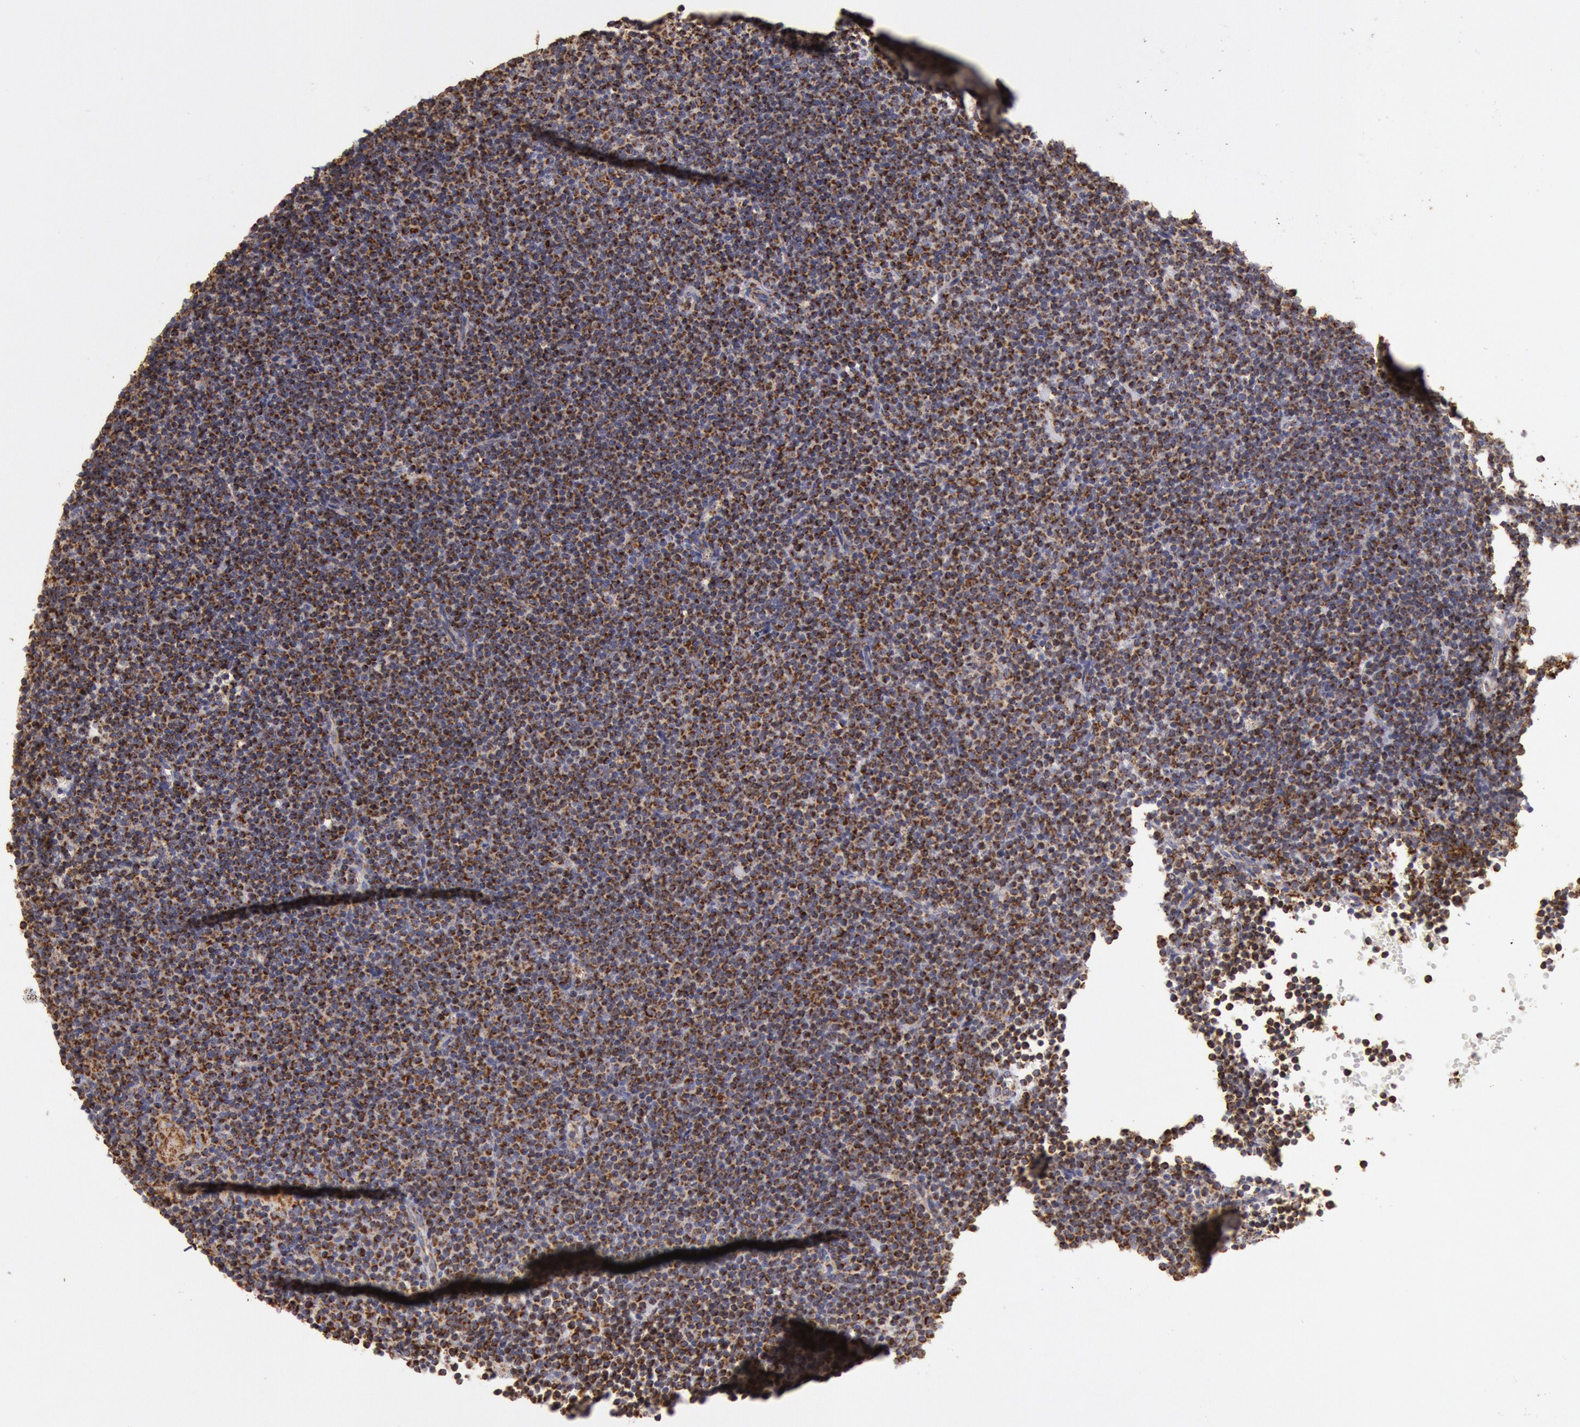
{"staining": {"intensity": "strong", "quantity": ">75%", "location": "cytoplasmic/membranous"}, "tissue": "lymphoma", "cell_type": "Tumor cells", "image_type": "cancer", "snomed": [{"axis": "morphology", "description": "Malignant lymphoma, non-Hodgkin's type, Low grade"}, {"axis": "topography", "description": "Lymph node"}], "caption": "Protein positivity by immunohistochemistry (IHC) demonstrates strong cytoplasmic/membranous expression in approximately >75% of tumor cells in lymphoma.", "gene": "CYC1", "patient": {"sex": "female", "age": 69}}